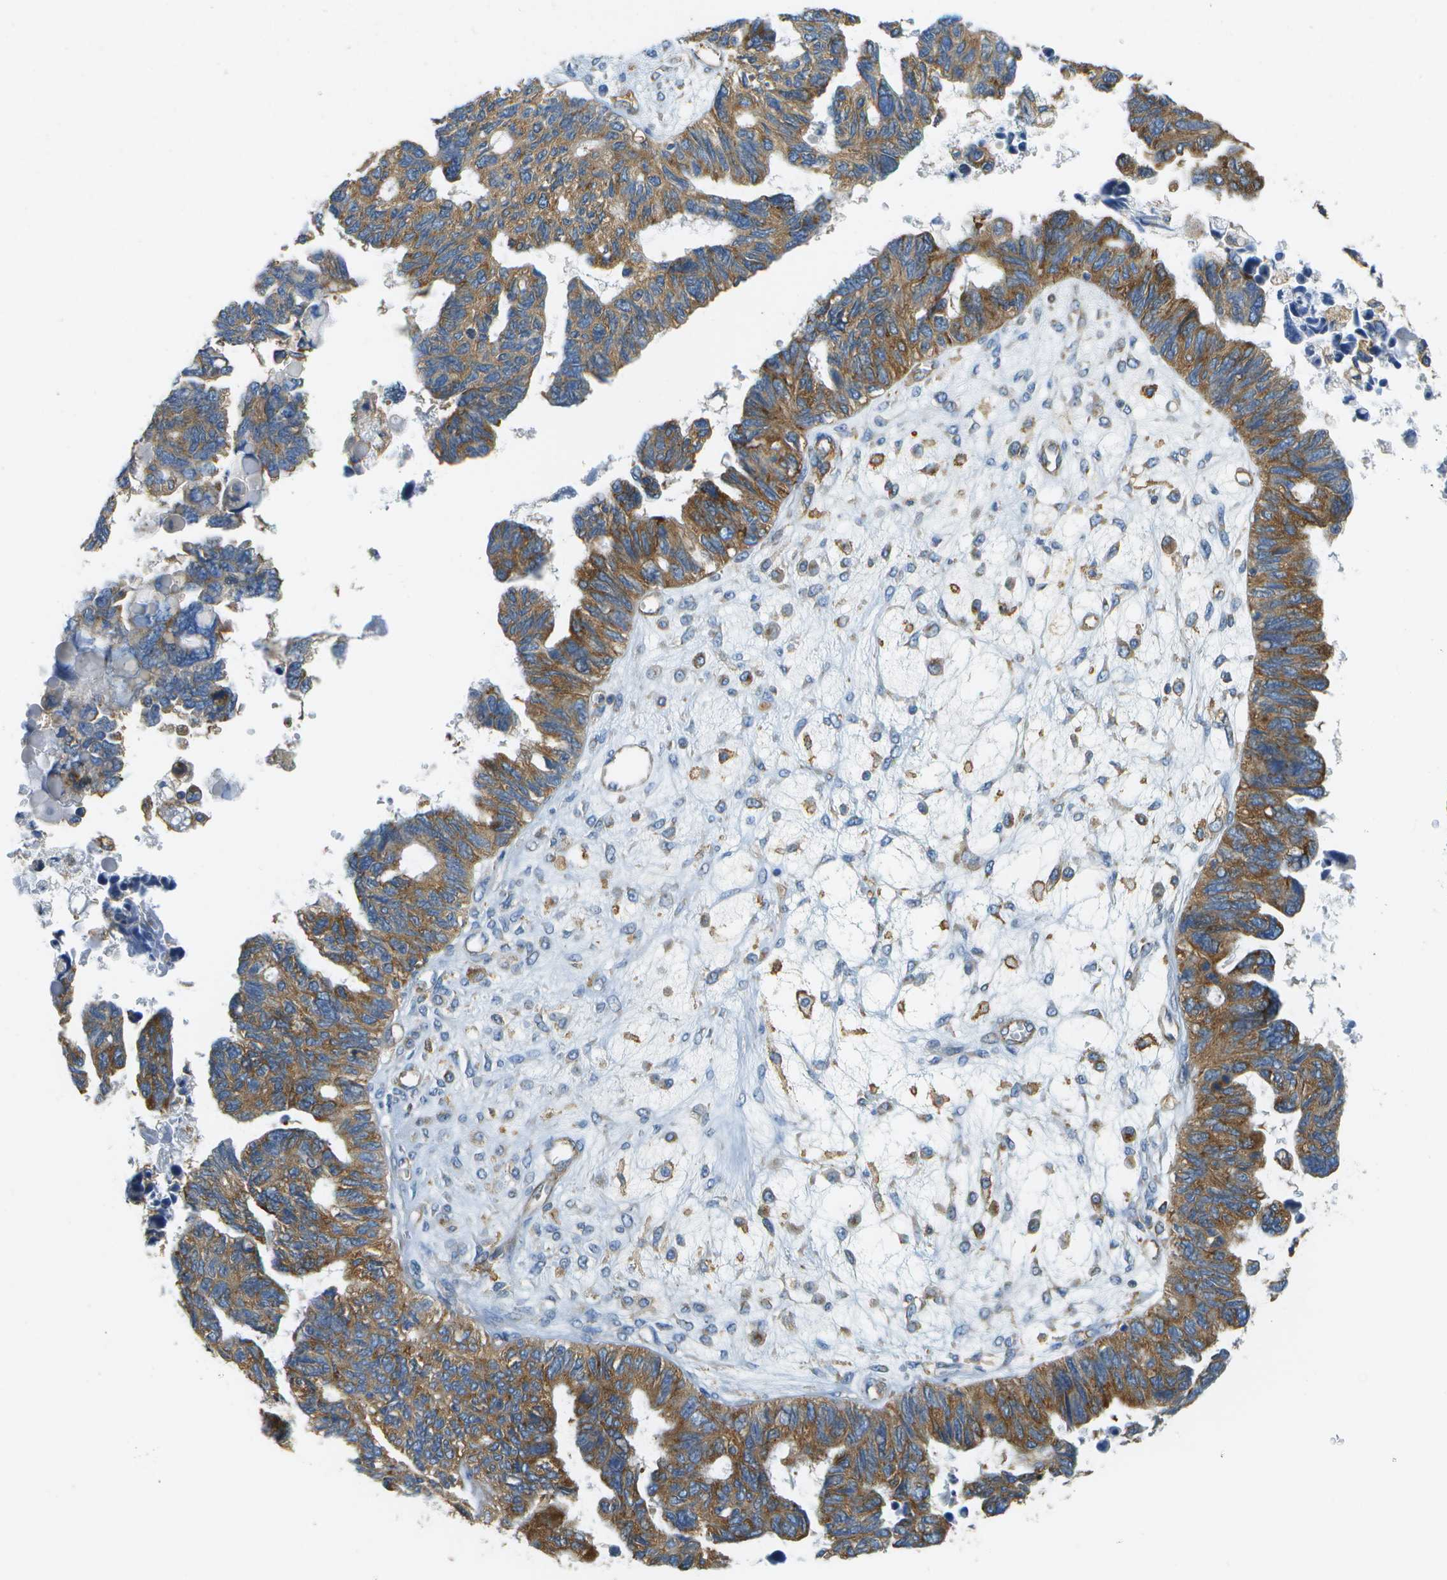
{"staining": {"intensity": "strong", "quantity": ">75%", "location": "cytoplasmic/membranous"}, "tissue": "ovarian cancer", "cell_type": "Tumor cells", "image_type": "cancer", "snomed": [{"axis": "morphology", "description": "Cystadenocarcinoma, serous, NOS"}, {"axis": "topography", "description": "Ovary"}], "caption": "A high amount of strong cytoplasmic/membranous staining is identified in approximately >75% of tumor cells in ovarian cancer tissue.", "gene": "CLTC", "patient": {"sex": "female", "age": 79}}